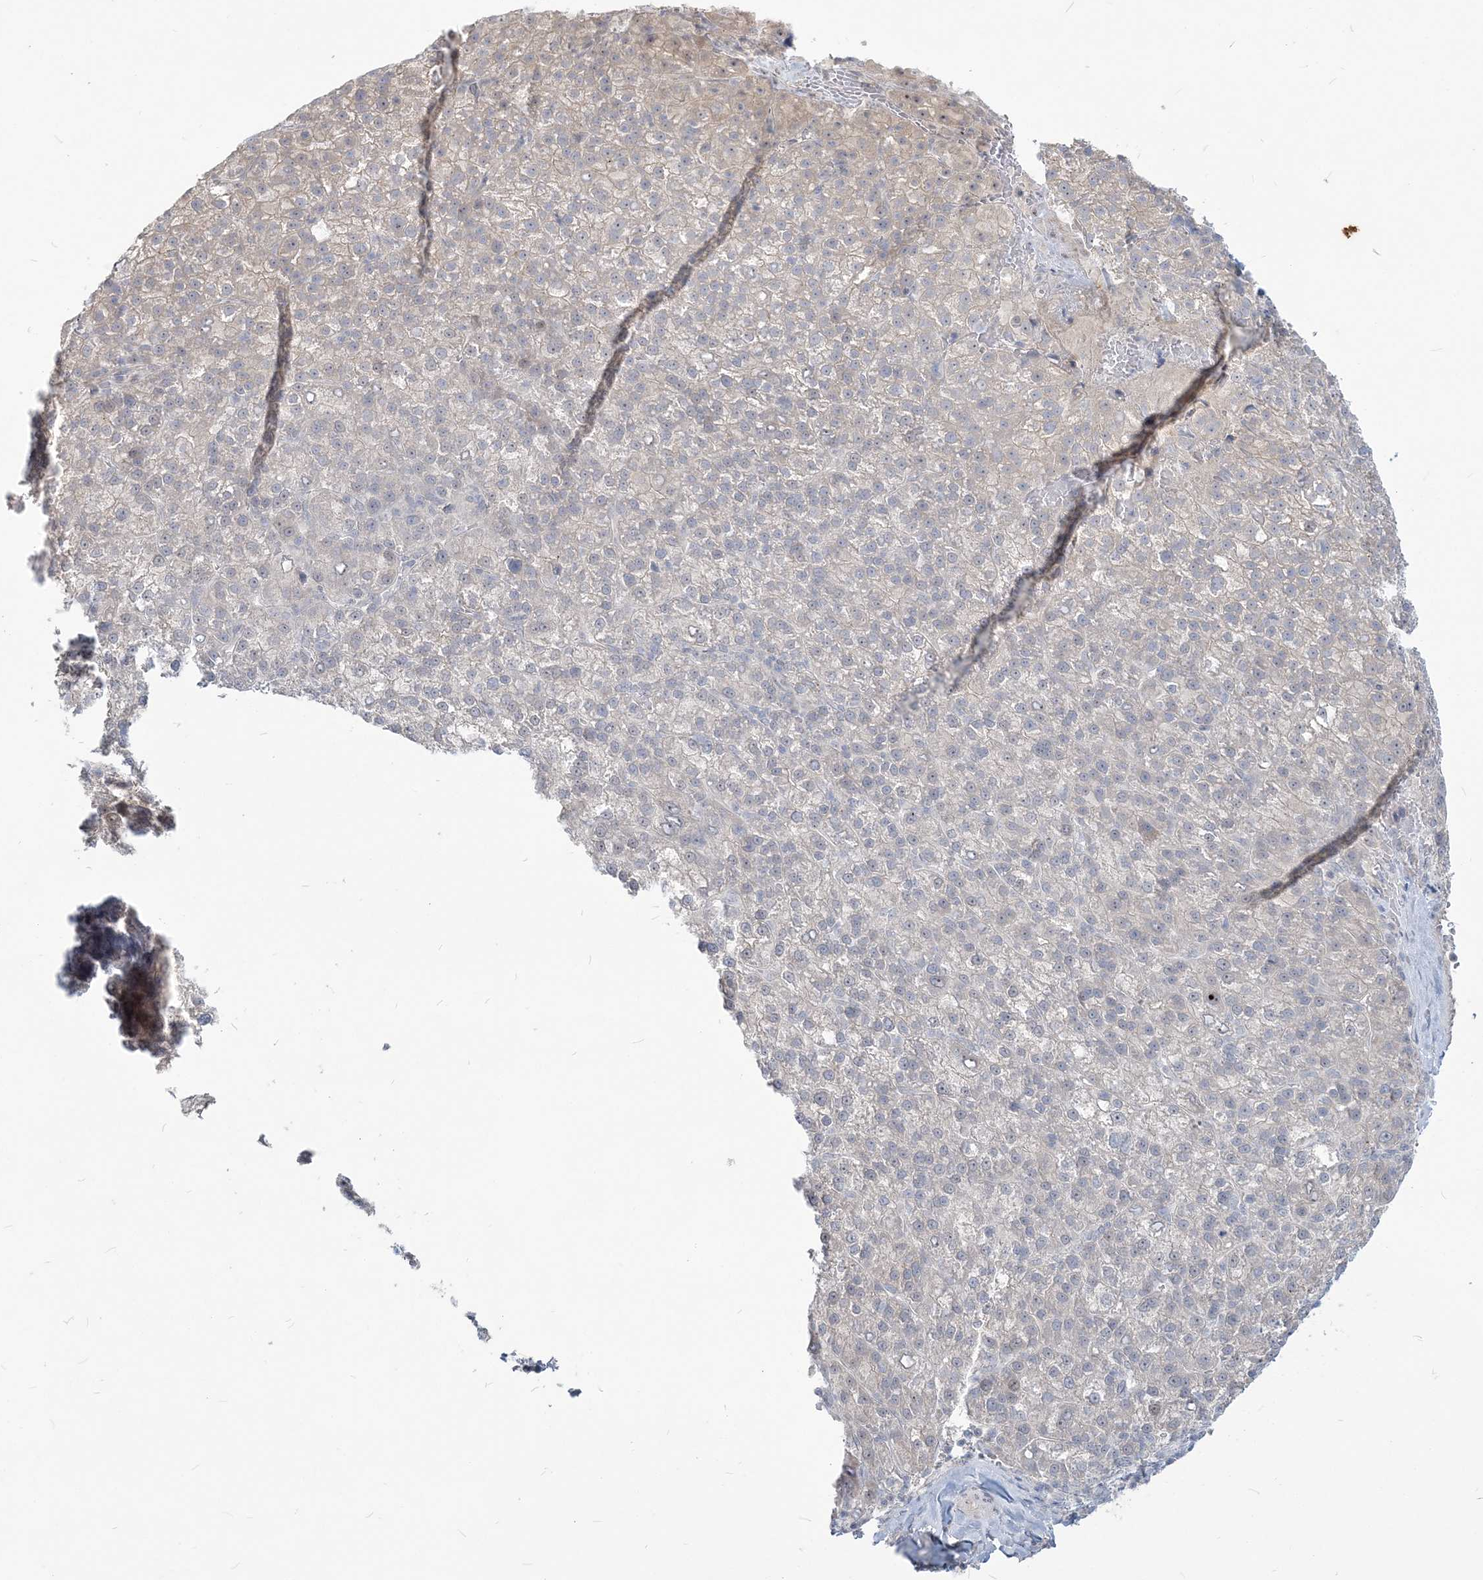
{"staining": {"intensity": "negative", "quantity": "none", "location": "none"}, "tissue": "liver cancer", "cell_type": "Tumor cells", "image_type": "cancer", "snomed": [{"axis": "morphology", "description": "Carcinoma, Hepatocellular, NOS"}, {"axis": "topography", "description": "Liver"}], "caption": "Immunohistochemistry histopathology image of neoplastic tissue: human liver cancer stained with DAB (3,3'-diaminobenzidine) shows no significant protein expression in tumor cells.", "gene": "SDAD1", "patient": {"sex": "female", "age": 58}}